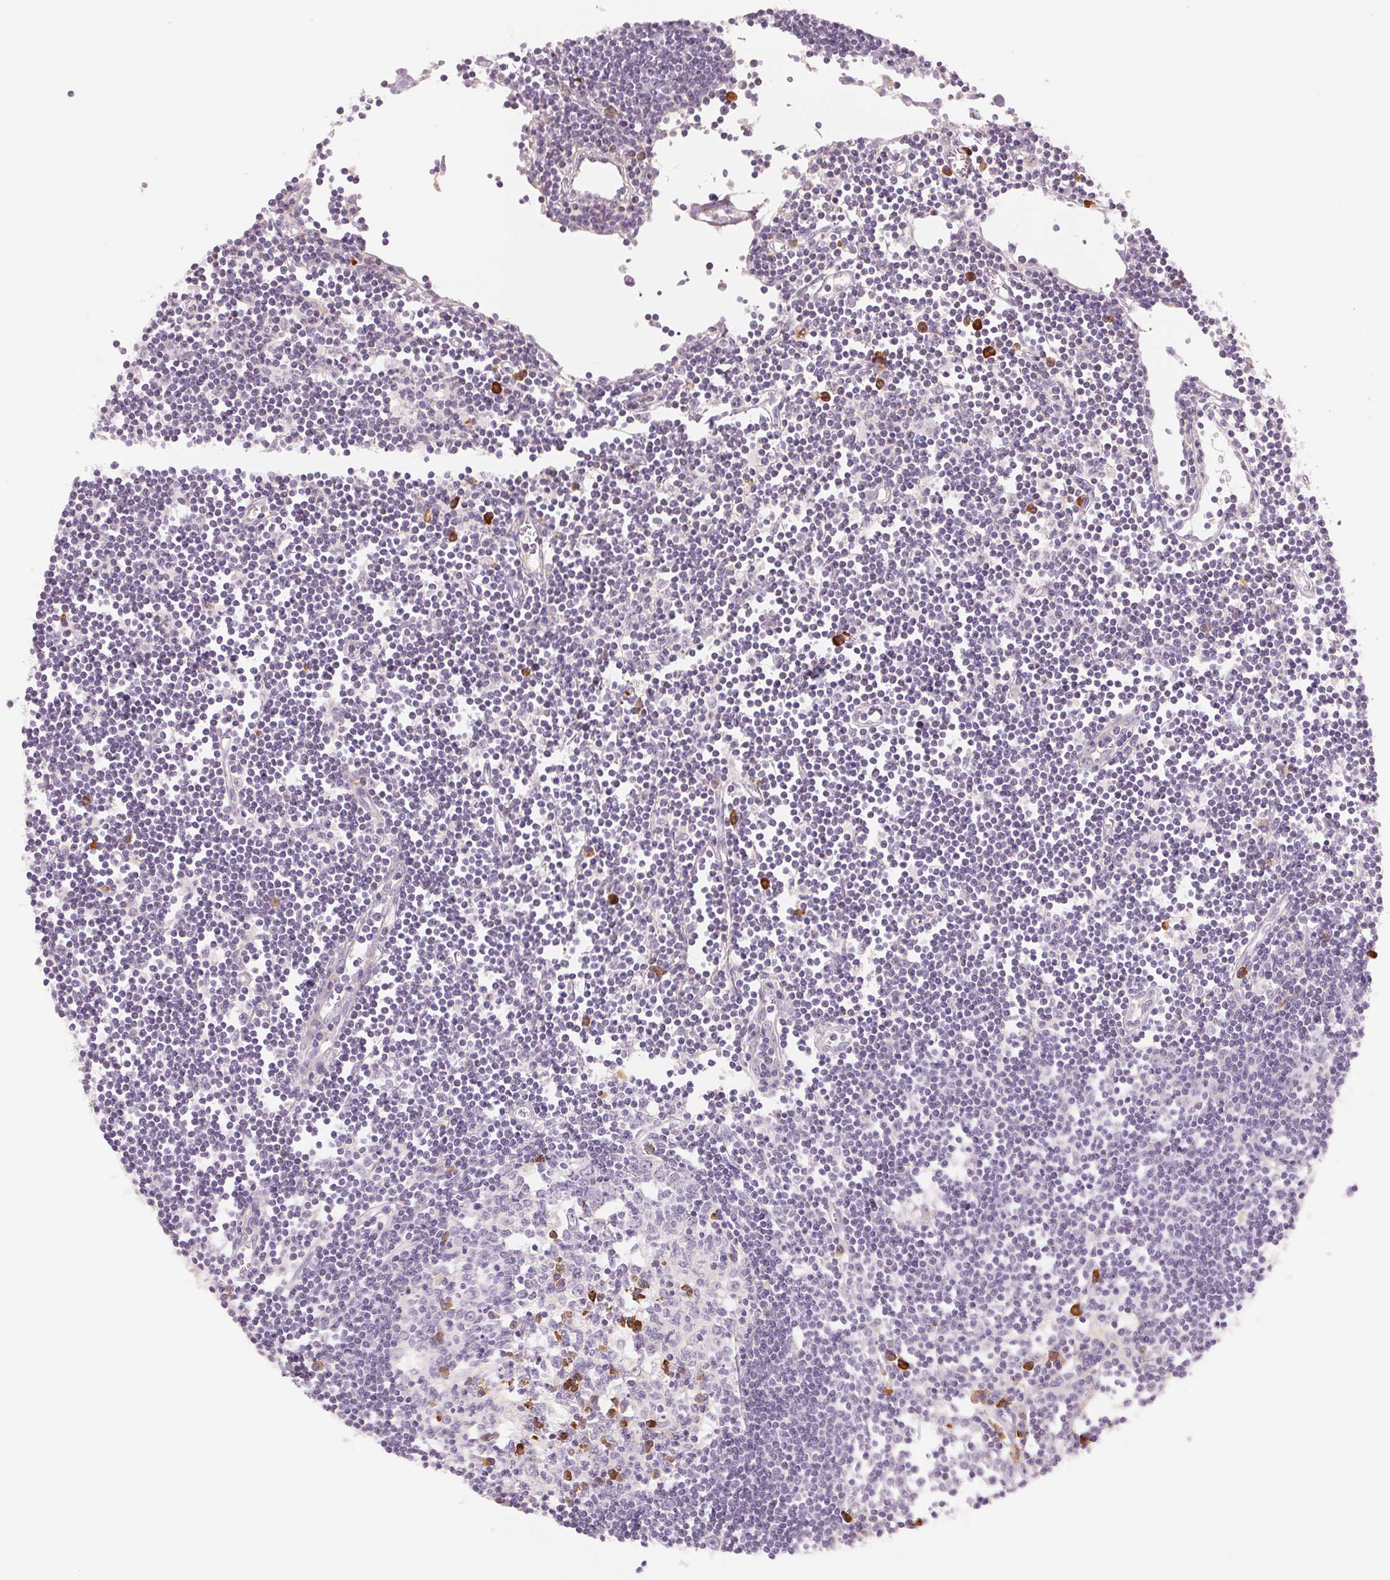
{"staining": {"intensity": "strong", "quantity": "<25%", "location": "cytoplasmic/membranous"}, "tissue": "lymph node", "cell_type": "Germinal center cells", "image_type": "normal", "snomed": [{"axis": "morphology", "description": "Normal tissue, NOS"}, {"axis": "topography", "description": "Lymph node"}], "caption": "Strong cytoplasmic/membranous protein positivity is identified in approximately <25% of germinal center cells in lymph node.", "gene": "RMDN2", "patient": {"sex": "female", "age": 65}}